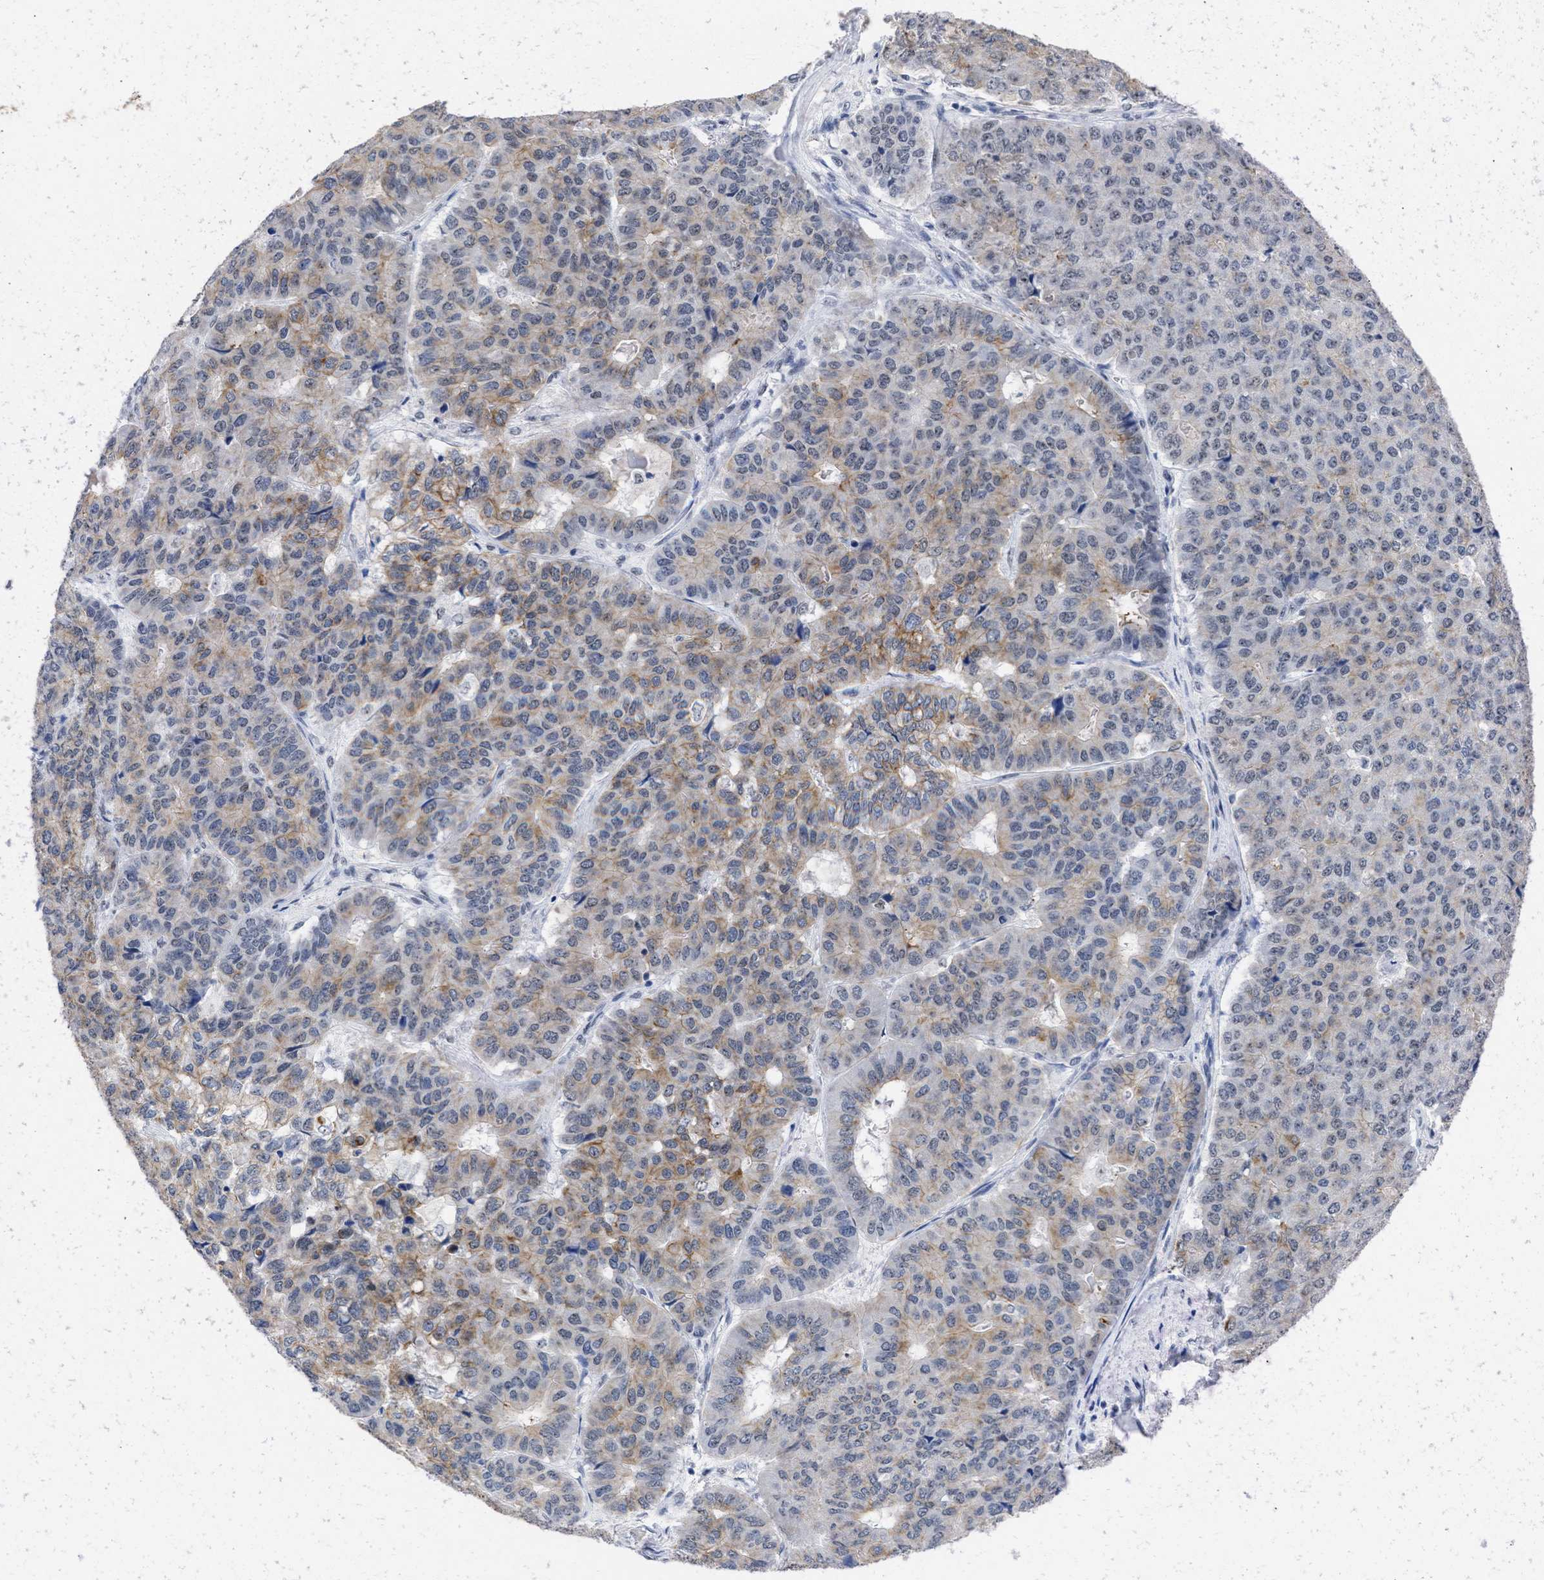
{"staining": {"intensity": "moderate", "quantity": ">75%", "location": "cytoplasmic/membranous,nuclear"}, "tissue": "pancreatic cancer", "cell_type": "Tumor cells", "image_type": "cancer", "snomed": [{"axis": "morphology", "description": "Adenocarcinoma, NOS"}, {"axis": "topography", "description": "Pancreas"}], "caption": "Protein analysis of pancreatic cancer (adenocarcinoma) tissue demonstrates moderate cytoplasmic/membranous and nuclear expression in about >75% of tumor cells.", "gene": "DDX41", "patient": {"sex": "male", "age": 50}}